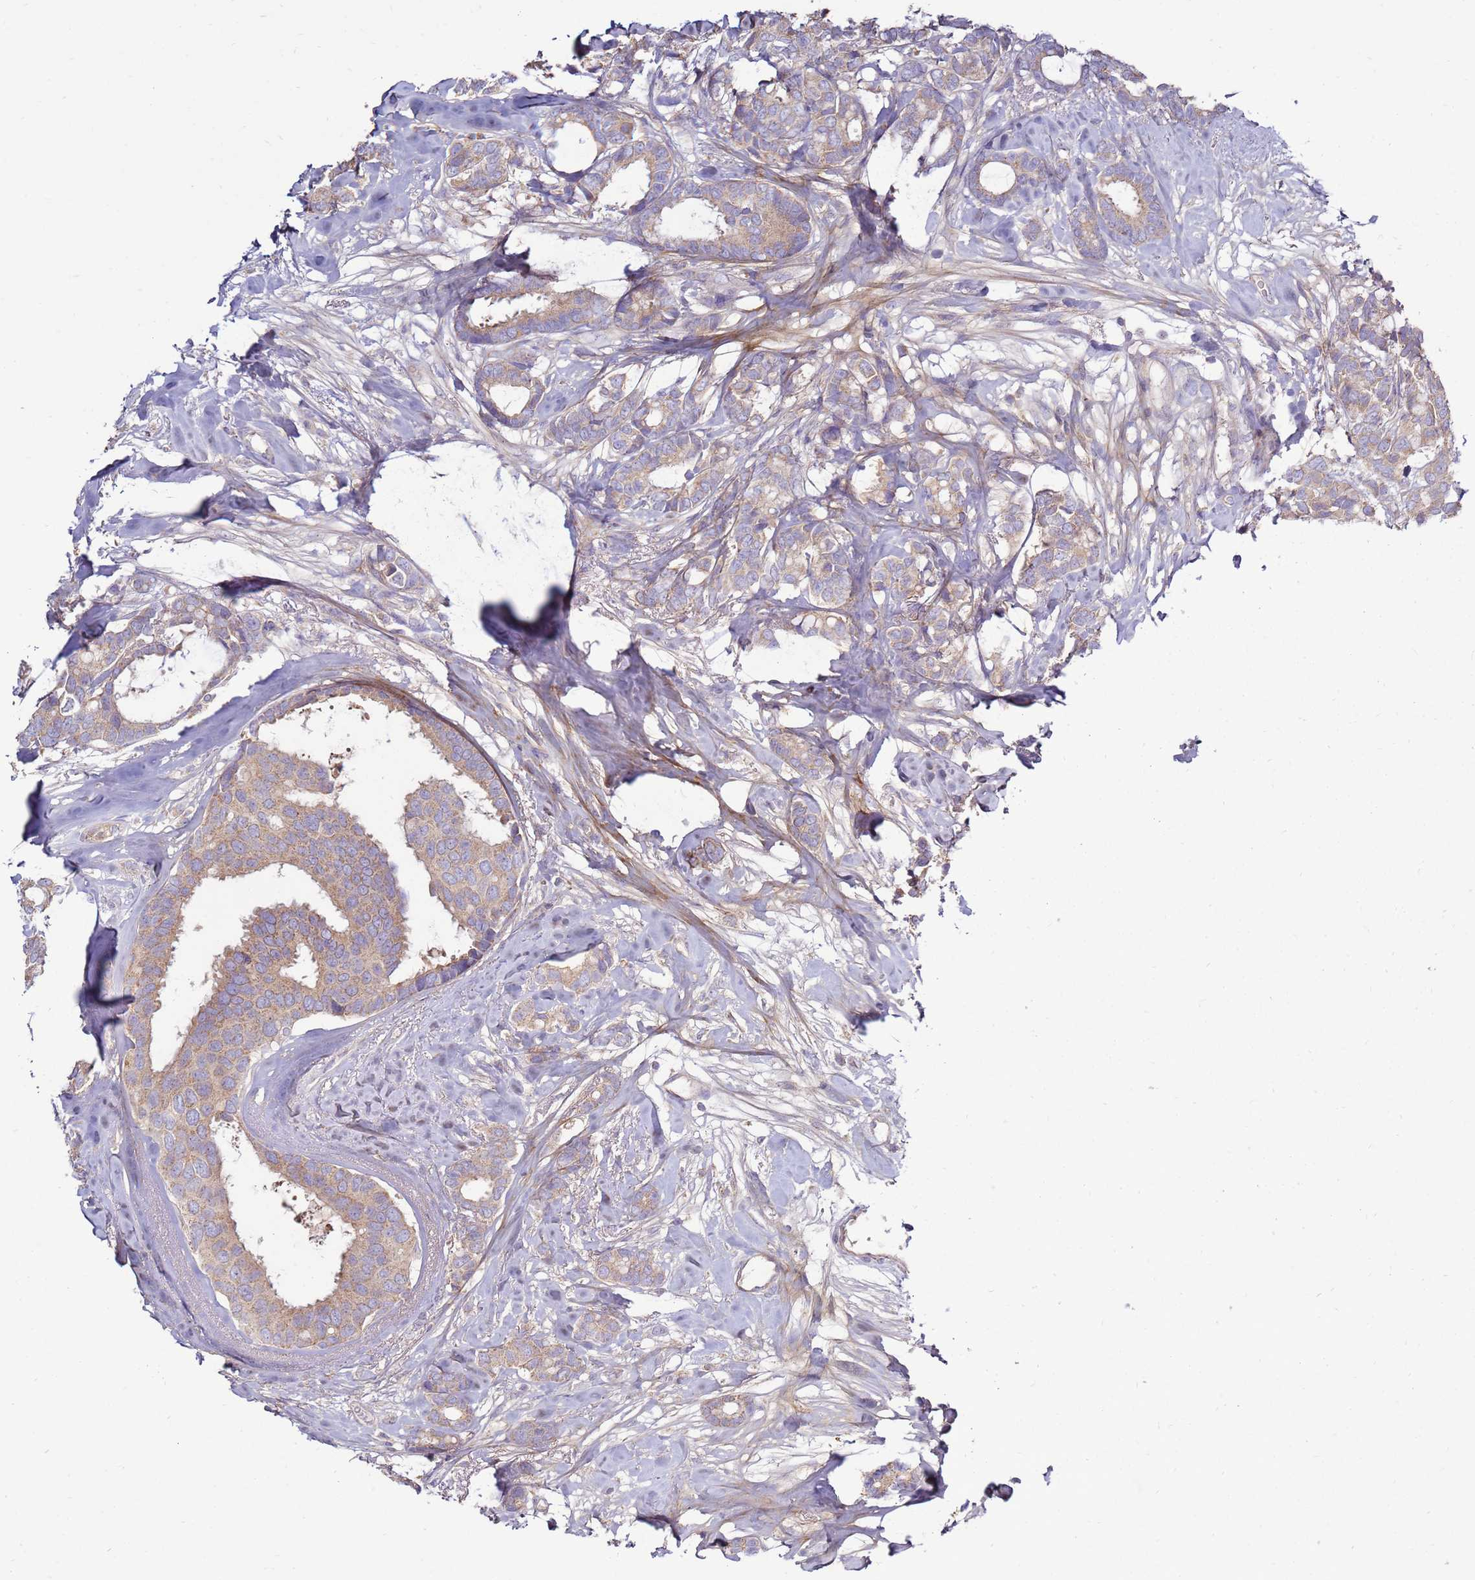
{"staining": {"intensity": "weak", "quantity": ">75%", "location": "cytoplasmic/membranous"}, "tissue": "breast cancer", "cell_type": "Tumor cells", "image_type": "cancer", "snomed": [{"axis": "morphology", "description": "Duct carcinoma"}, {"axis": "topography", "description": "Breast"}], "caption": "Immunohistochemistry micrograph of neoplastic tissue: breast cancer (infiltrating ductal carcinoma) stained using immunohistochemistry (IHC) shows low levels of weak protein expression localized specifically in the cytoplasmic/membranous of tumor cells, appearing as a cytoplasmic/membranous brown color.", "gene": "TRAPPC4", "patient": {"sex": "female", "age": 87}}